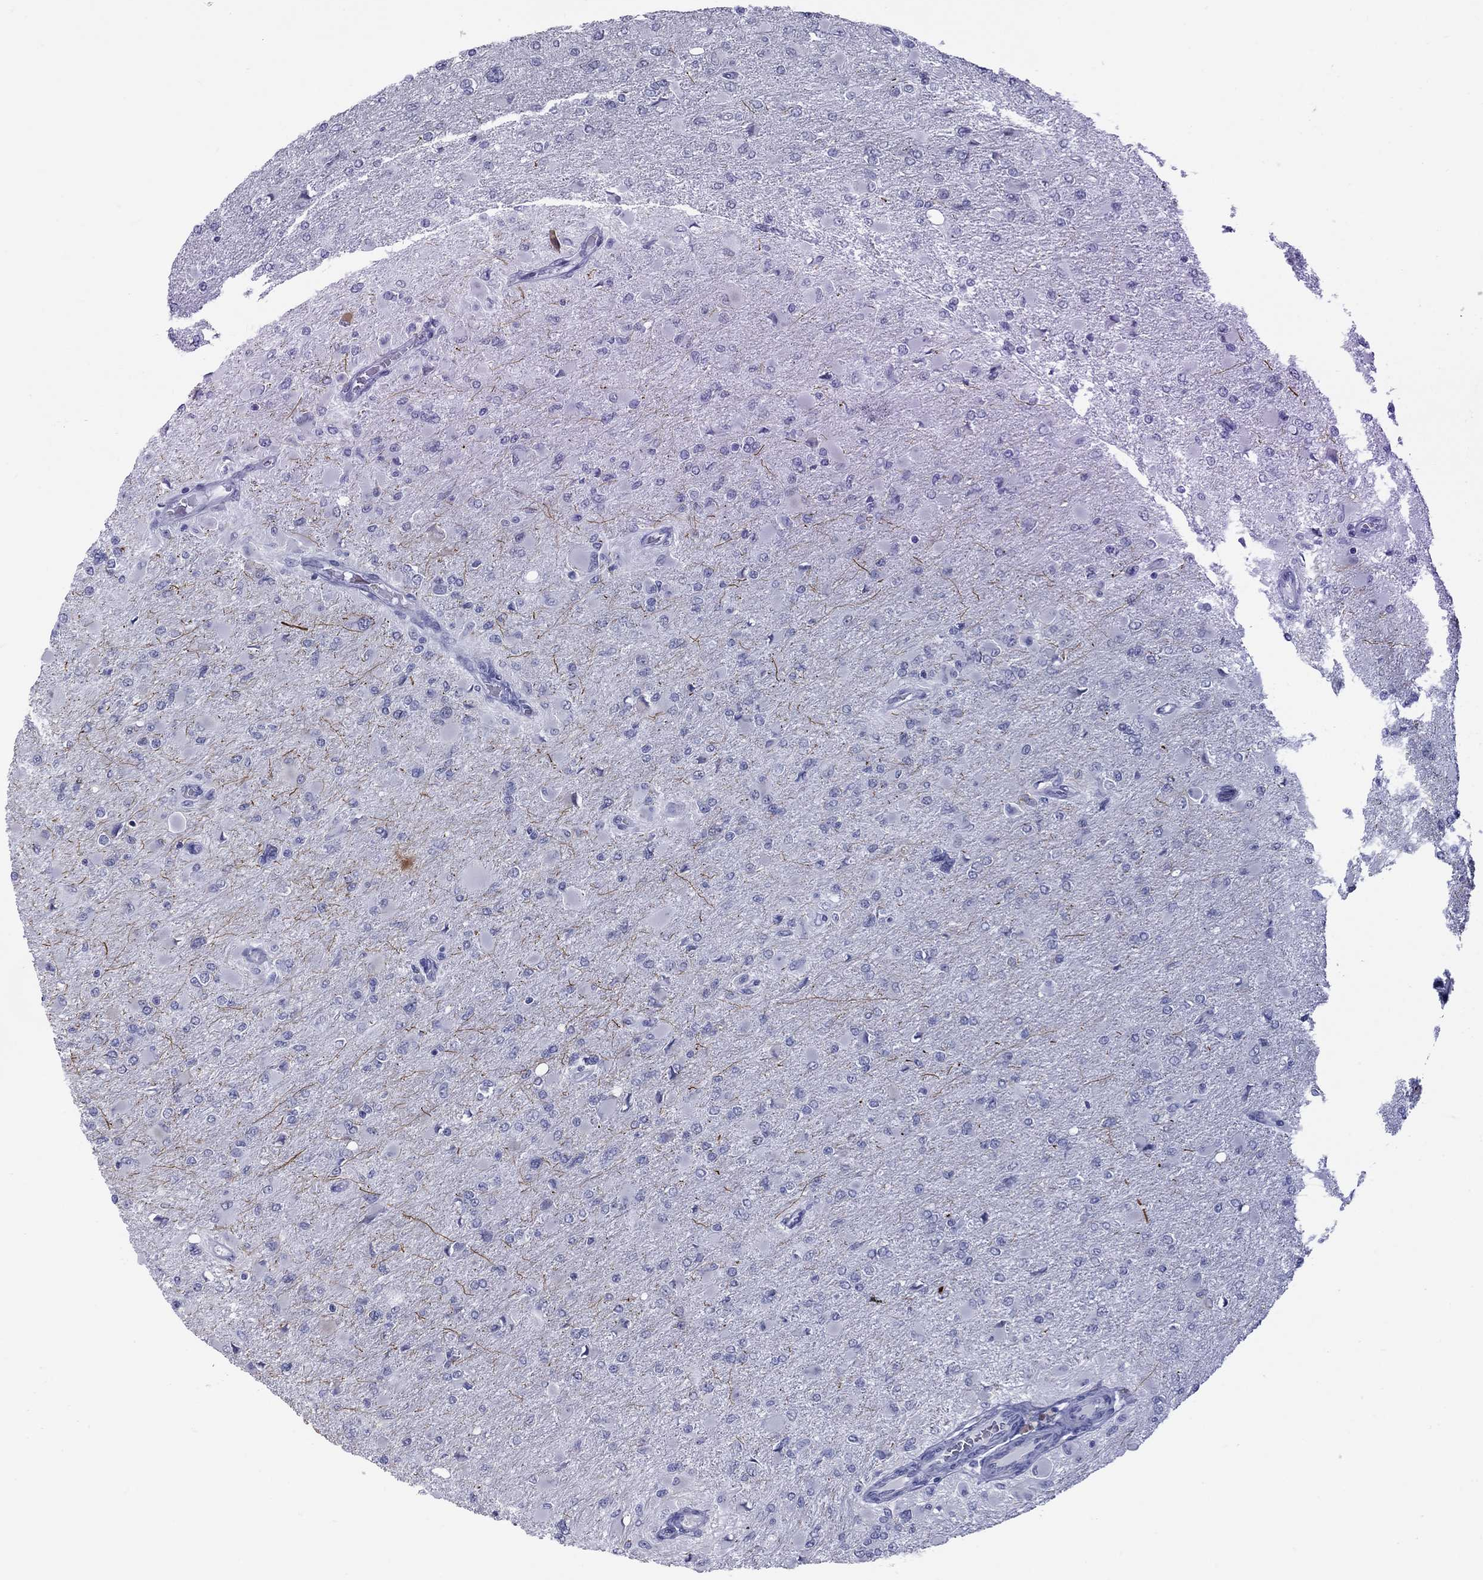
{"staining": {"intensity": "negative", "quantity": "none", "location": "none"}, "tissue": "glioma", "cell_type": "Tumor cells", "image_type": "cancer", "snomed": [{"axis": "morphology", "description": "Glioma, malignant, High grade"}, {"axis": "topography", "description": "Cerebral cortex"}], "caption": "Tumor cells show no significant expression in glioma.", "gene": "CHRNB3", "patient": {"sex": "female", "age": 36}}